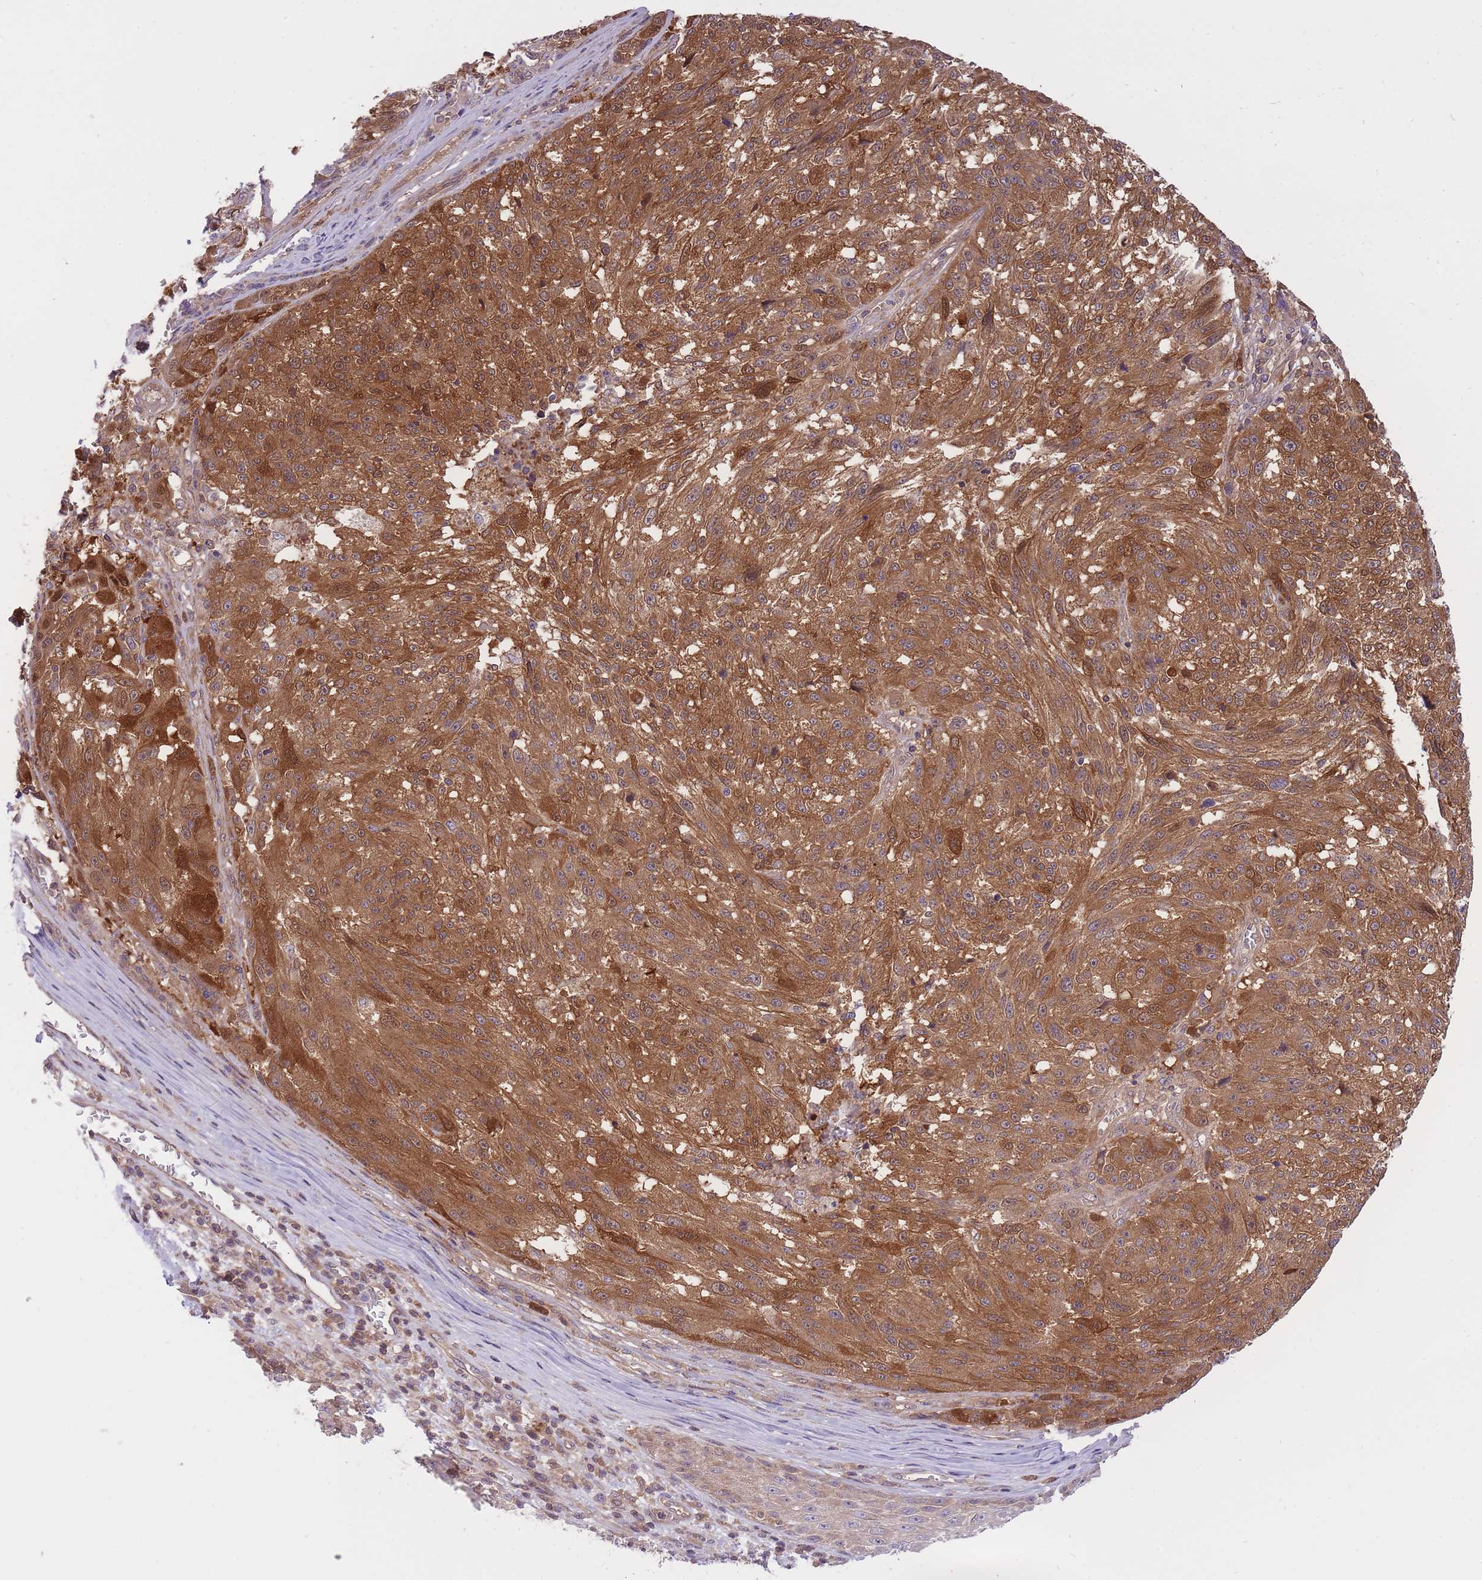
{"staining": {"intensity": "strong", "quantity": ">75%", "location": "cytoplasmic/membranous,nuclear"}, "tissue": "melanoma", "cell_type": "Tumor cells", "image_type": "cancer", "snomed": [{"axis": "morphology", "description": "Malignant melanoma, NOS"}, {"axis": "topography", "description": "Skin"}], "caption": "Human melanoma stained with a protein marker shows strong staining in tumor cells.", "gene": "PREP", "patient": {"sex": "male", "age": 53}}